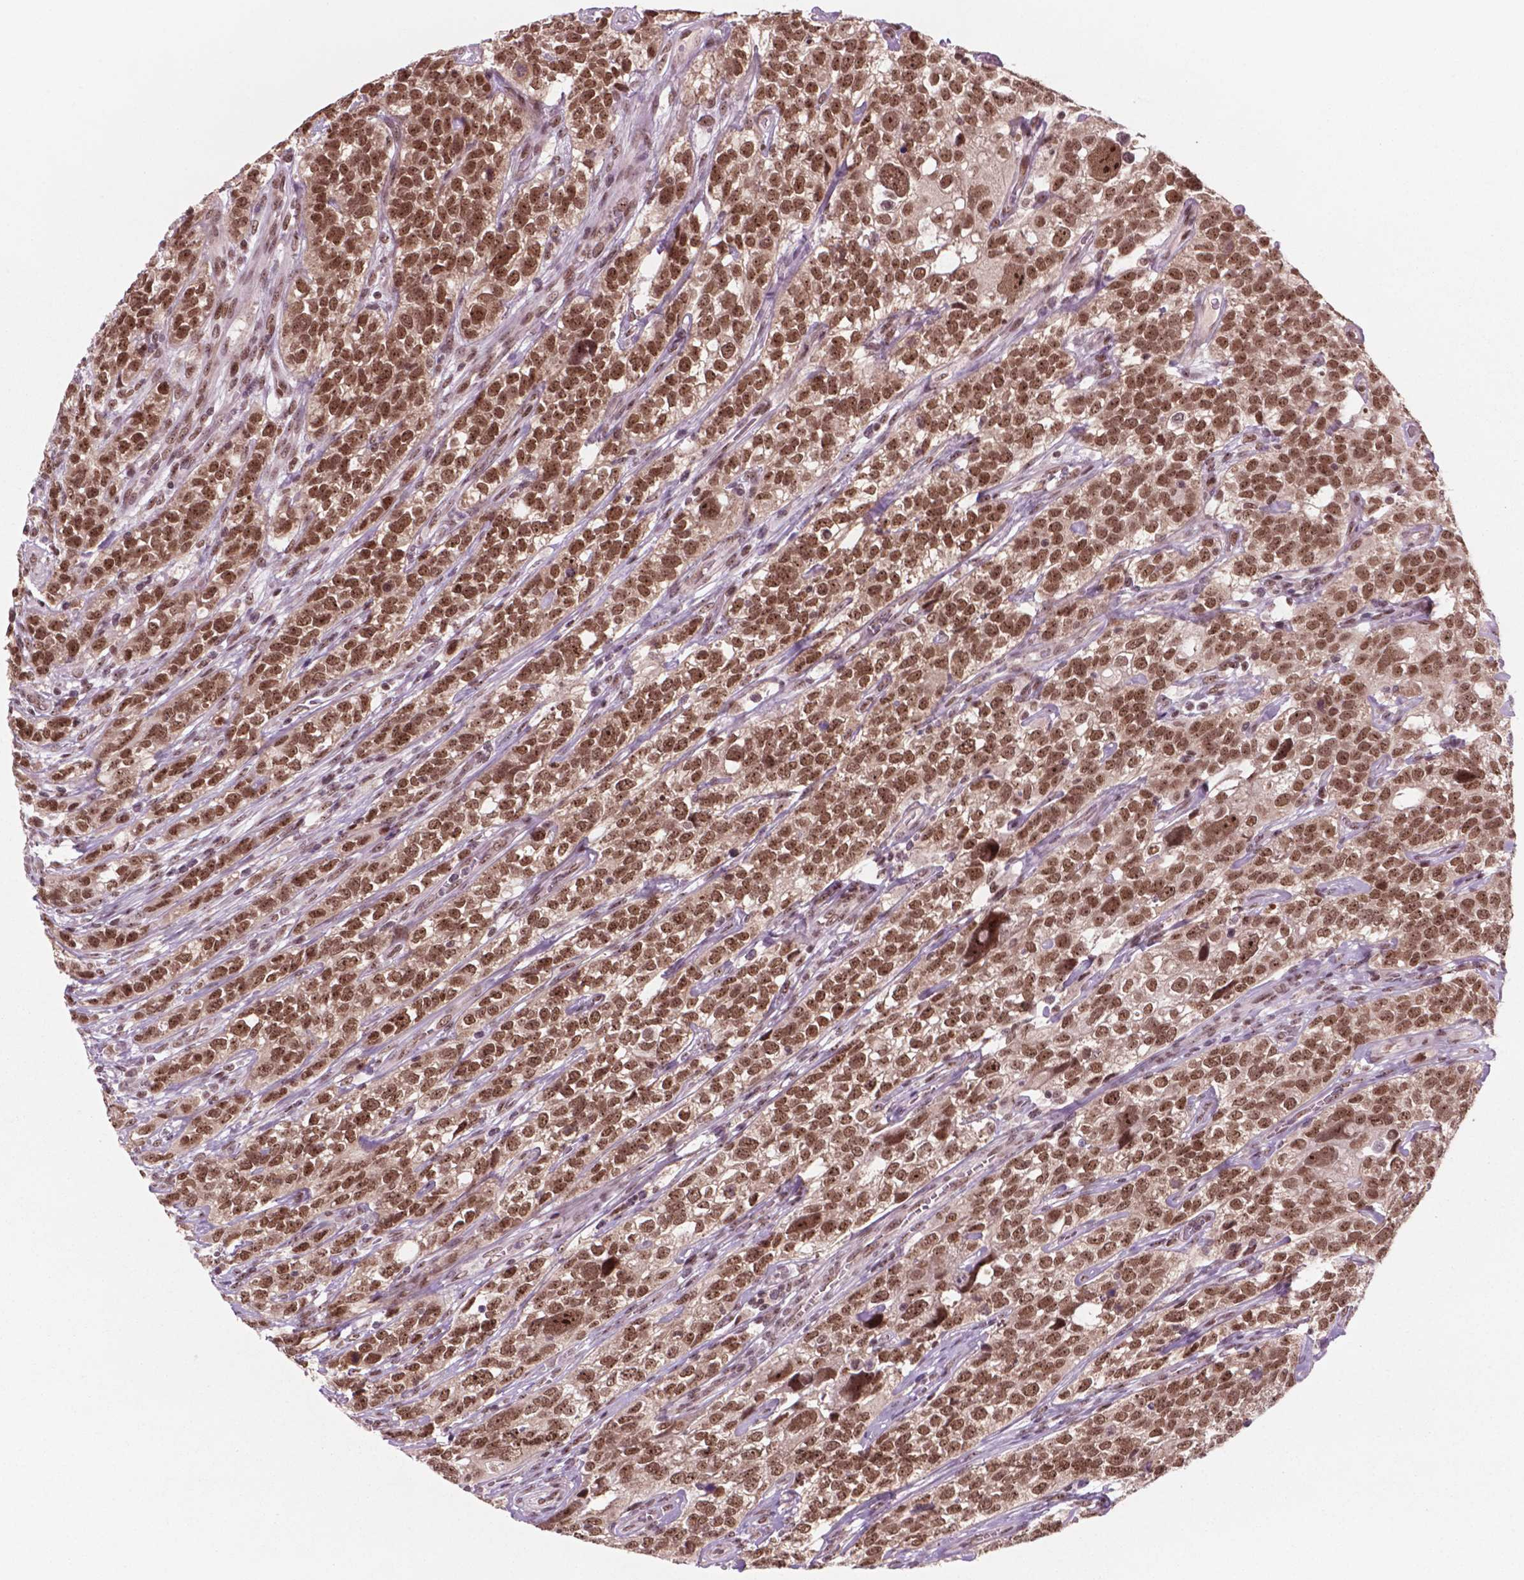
{"staining": {"intensity": "moderate", "quantity": ">75%", "location": "nuclear"}, "tissue": "urothelial cancer", "cell_type": "Tumor cells", "image_type": "cancer", "snomed": [{"axis": "morphology", "description": "Urothelial carcinoma, High grade"}, {"axis": "topography", "description": "Urinary bladder"}], "caption": "Urothelial cancer stained with a protein marker displays moderate staining in tumor cells.", "gene": "POLR2E", "patient": {"sex": "female", "age": 58}}